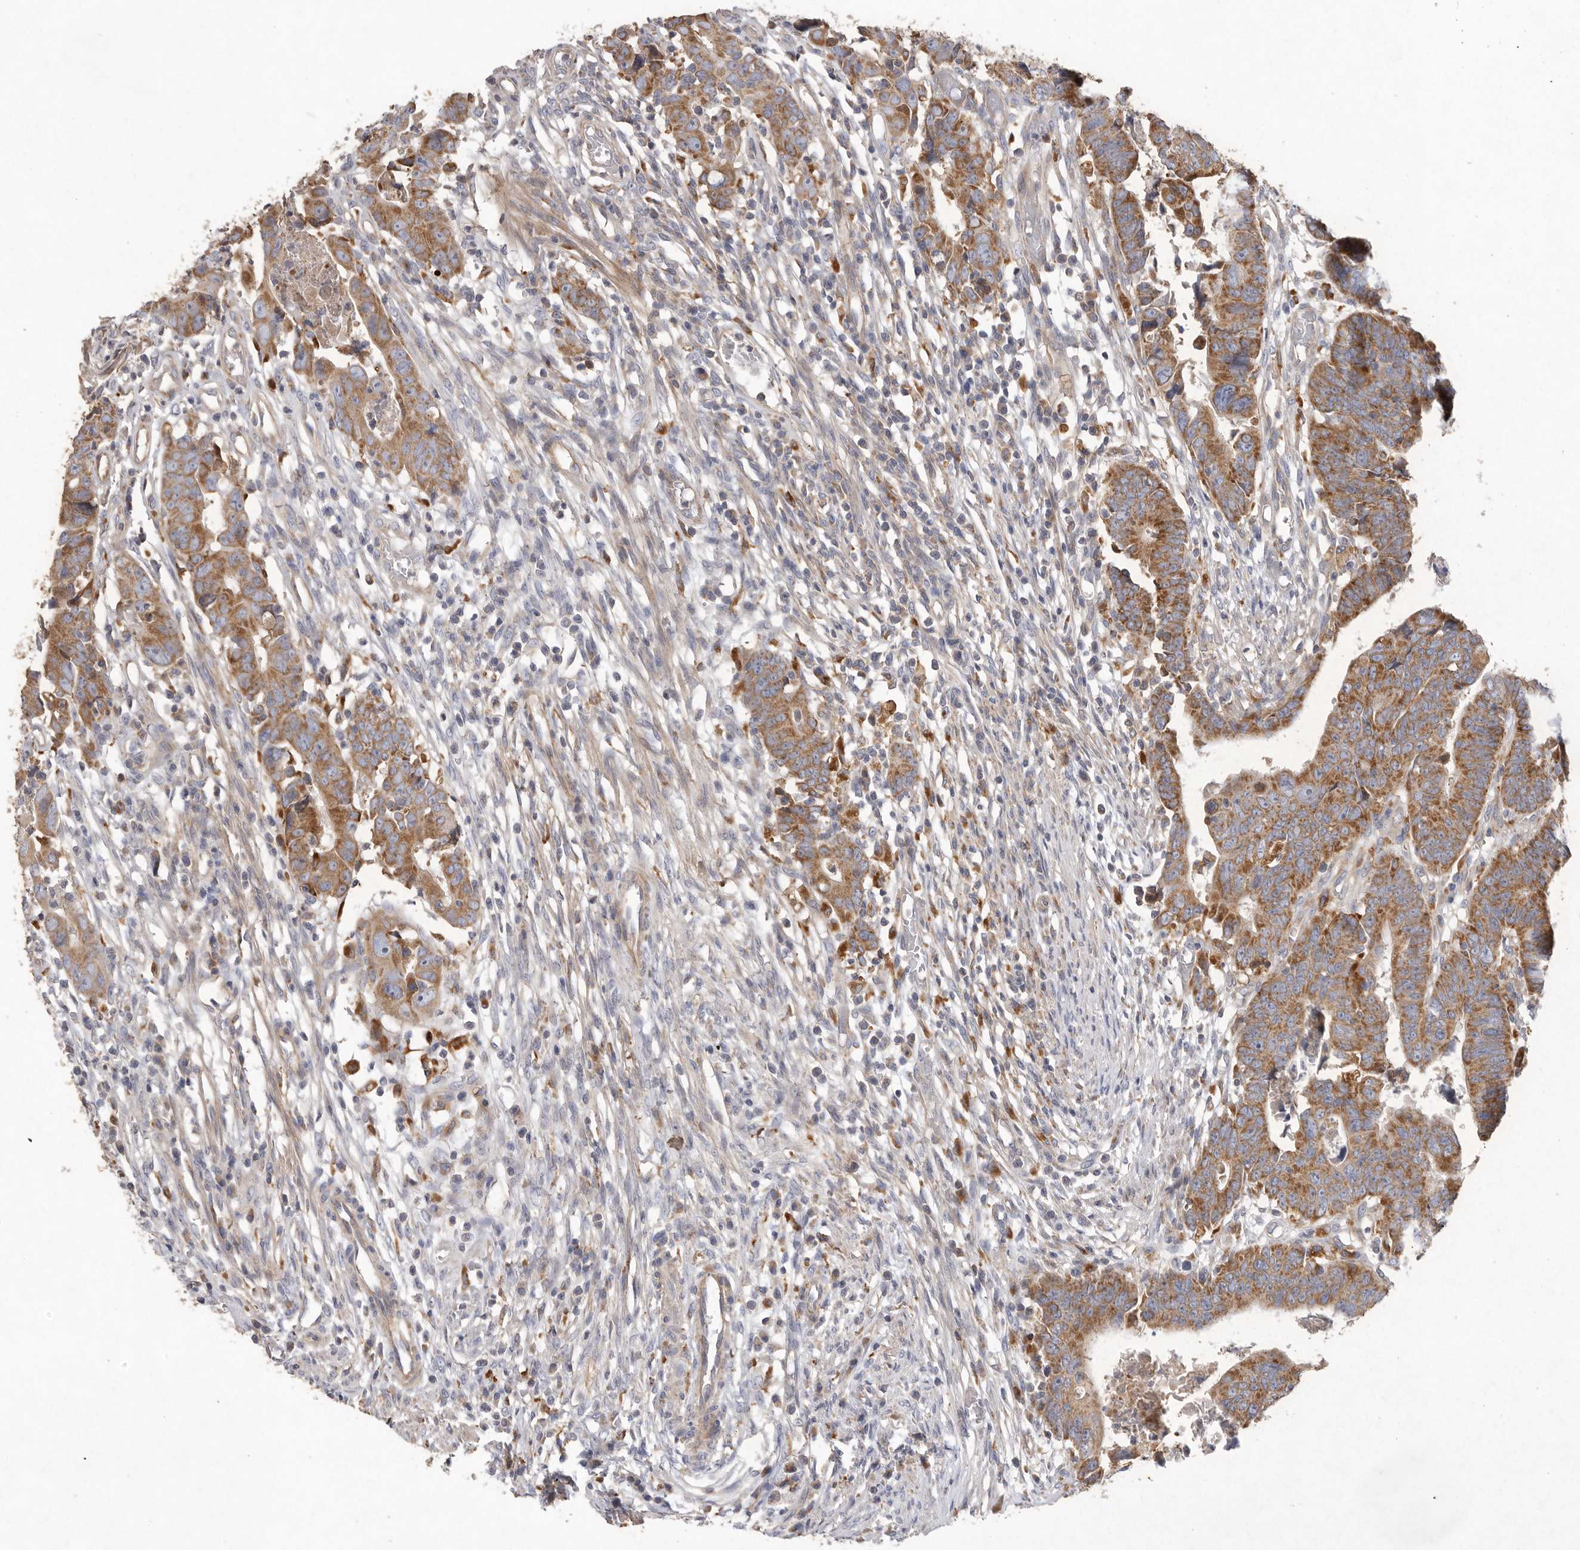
{"staining": {"intensity": "moderate", "quantity": ">75%", "location": "cytoplasmic/membranous"}, "tissue": "colorectal cancer", "cell_type": "Tumor cells", "image_type": "cancer", "snomed": [{"axis": "morphology", "description": "Adenocarcinoma, NOS"}, {"axis": "topography", "description": "Rectum"}], "caption": "Immunohistochemistry of human colorectal cancer shows medium levels of moderate cytoplasmic/membranous expression in approximately >75% of tumor cells.", "gene": "MRPL41", "patient": {"sex": "female", "age": 65}}